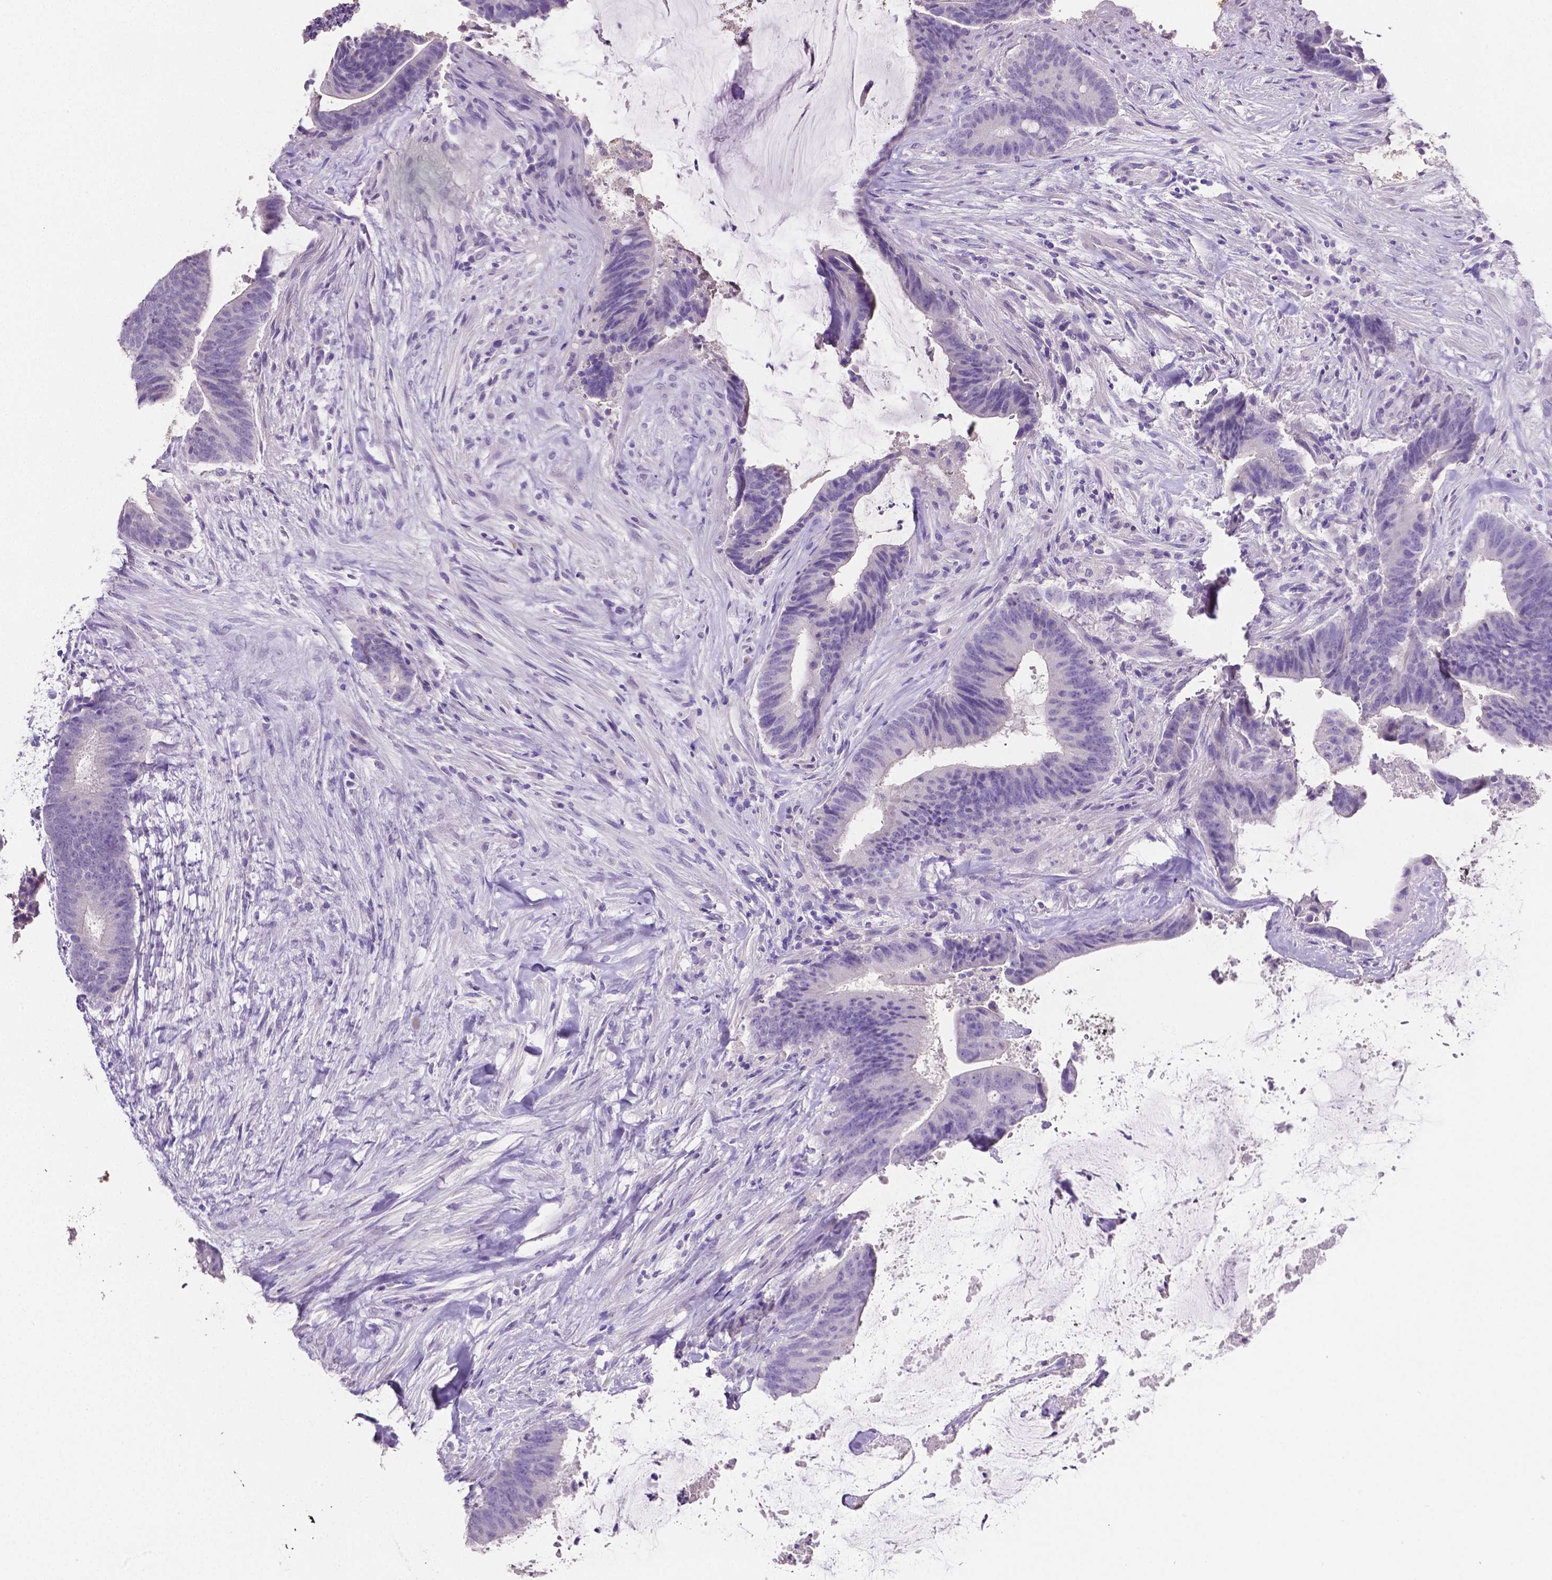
{"staining": {"intensity": "negative", "quantity": "none", "location": "none"}, "tissue": "colorectal cancer", "cell_type": "Tumor cells", "image_type": "cancer", "snomed": [{"axis": "morphology", "description": "Adenocarcinoma, NOS"}, {"axis": "topography", "description": "Colon"}], "caption": "High power microscopy histopathology image of an IHC micrograph of colorectal adenocarcinoma, revealing no significant staining in tumor cells.", "gene": "SLC22A2", "patient": {"sex": "female", "age": 43}}